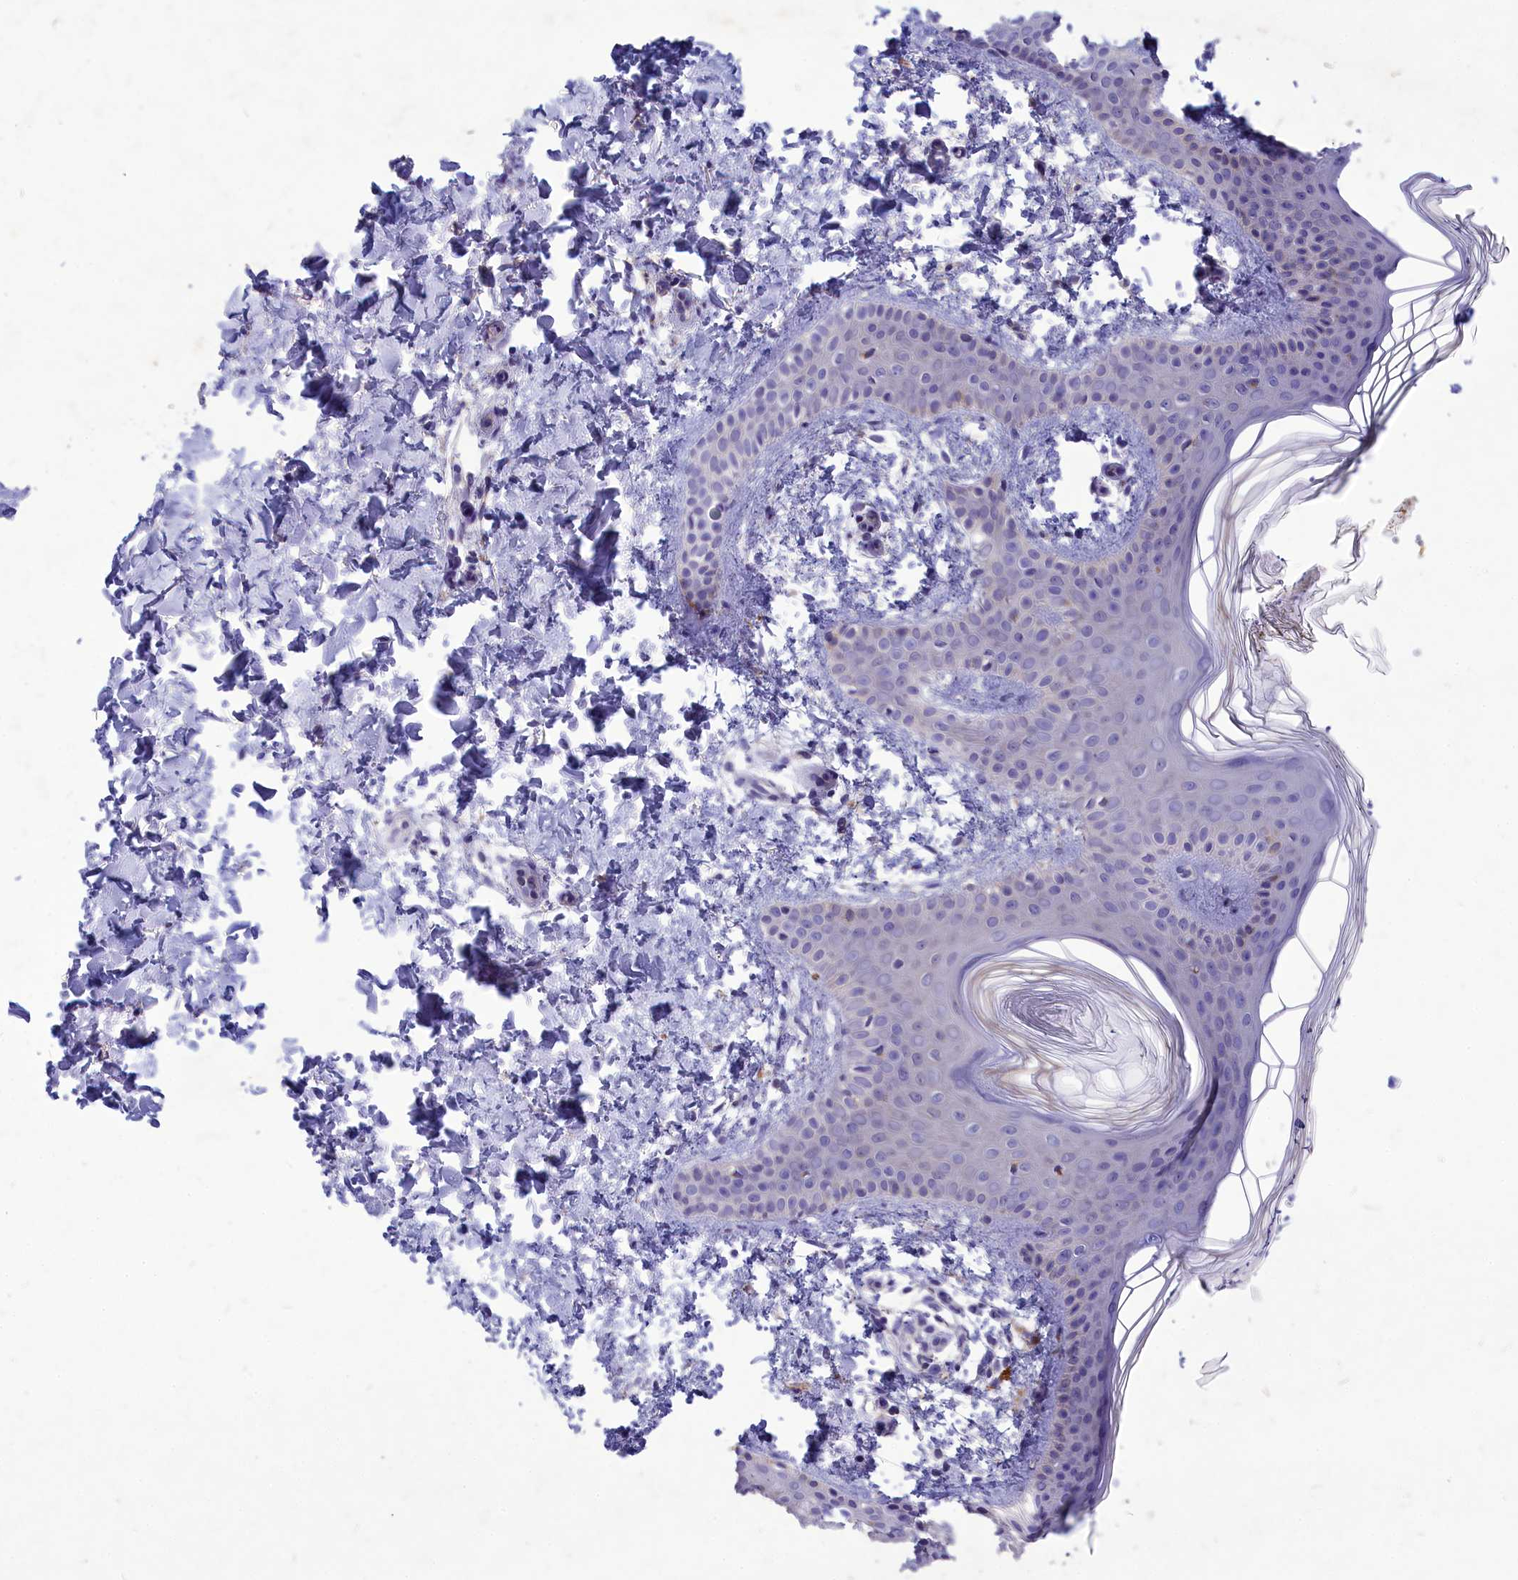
{"staining": {"intensity": "weak", "quantity": "25%-75%", "location": "cytoplasmic/membranous"}, "tissue": "skin", "cell_type": "Fibroblasts", "image_type": "normal", "snomed": [{"axis": "morphology", "description": "Normal tissue, NOS"}, {"axis": "topography", "description": "Skin"}], "caption": "IHC (DAB (3,3'-diaminobenzidine)) staining of unremarkable human skin reveals weak cytoplasmic/membranous protein staining in about 25%-75% of fibroblasts. (IHC, brightfield microscopy, high magnification).", "gene": "DEFB119", "patient": {"sex": "male", "age": 36}}